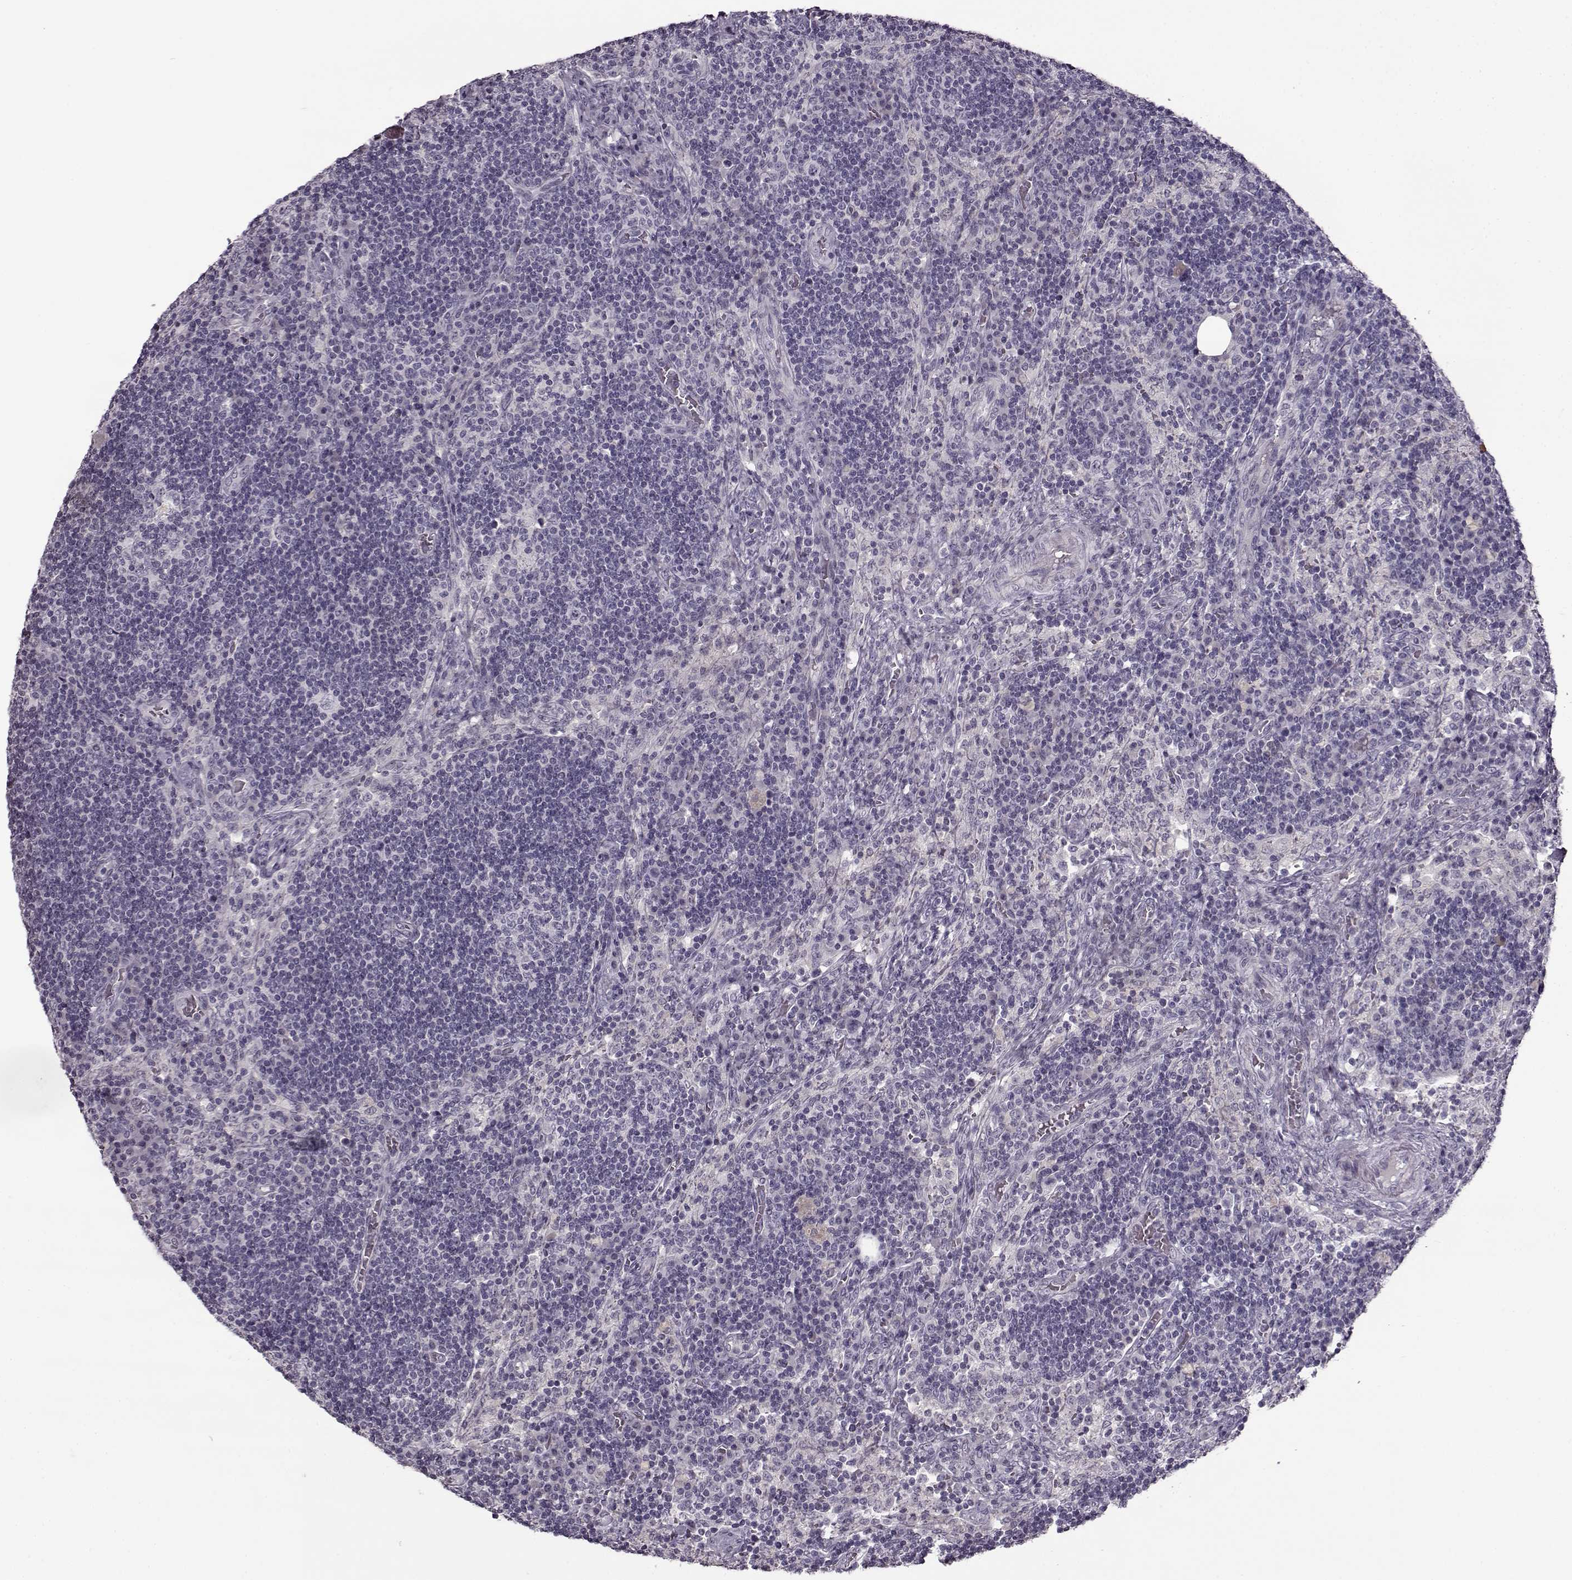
{"staining": {"intensity": "negative", "quantity": "none", "location": "none"}, "tissue": "lymph node", "cell_type": "Germinal center cells", "image_type": "normal", "snomed": [{"axis": "morphology", "description": "Normal tissue, NOS"}, {"axis": "topography", "description": "Lymph node"}], "caption": "Immunohistochemical staining of unremarkable human lymph node exhibits no significant positivity in germinal center cells.", "gene": "FSHB", "patient": {"sex": "male", "age": 63}}